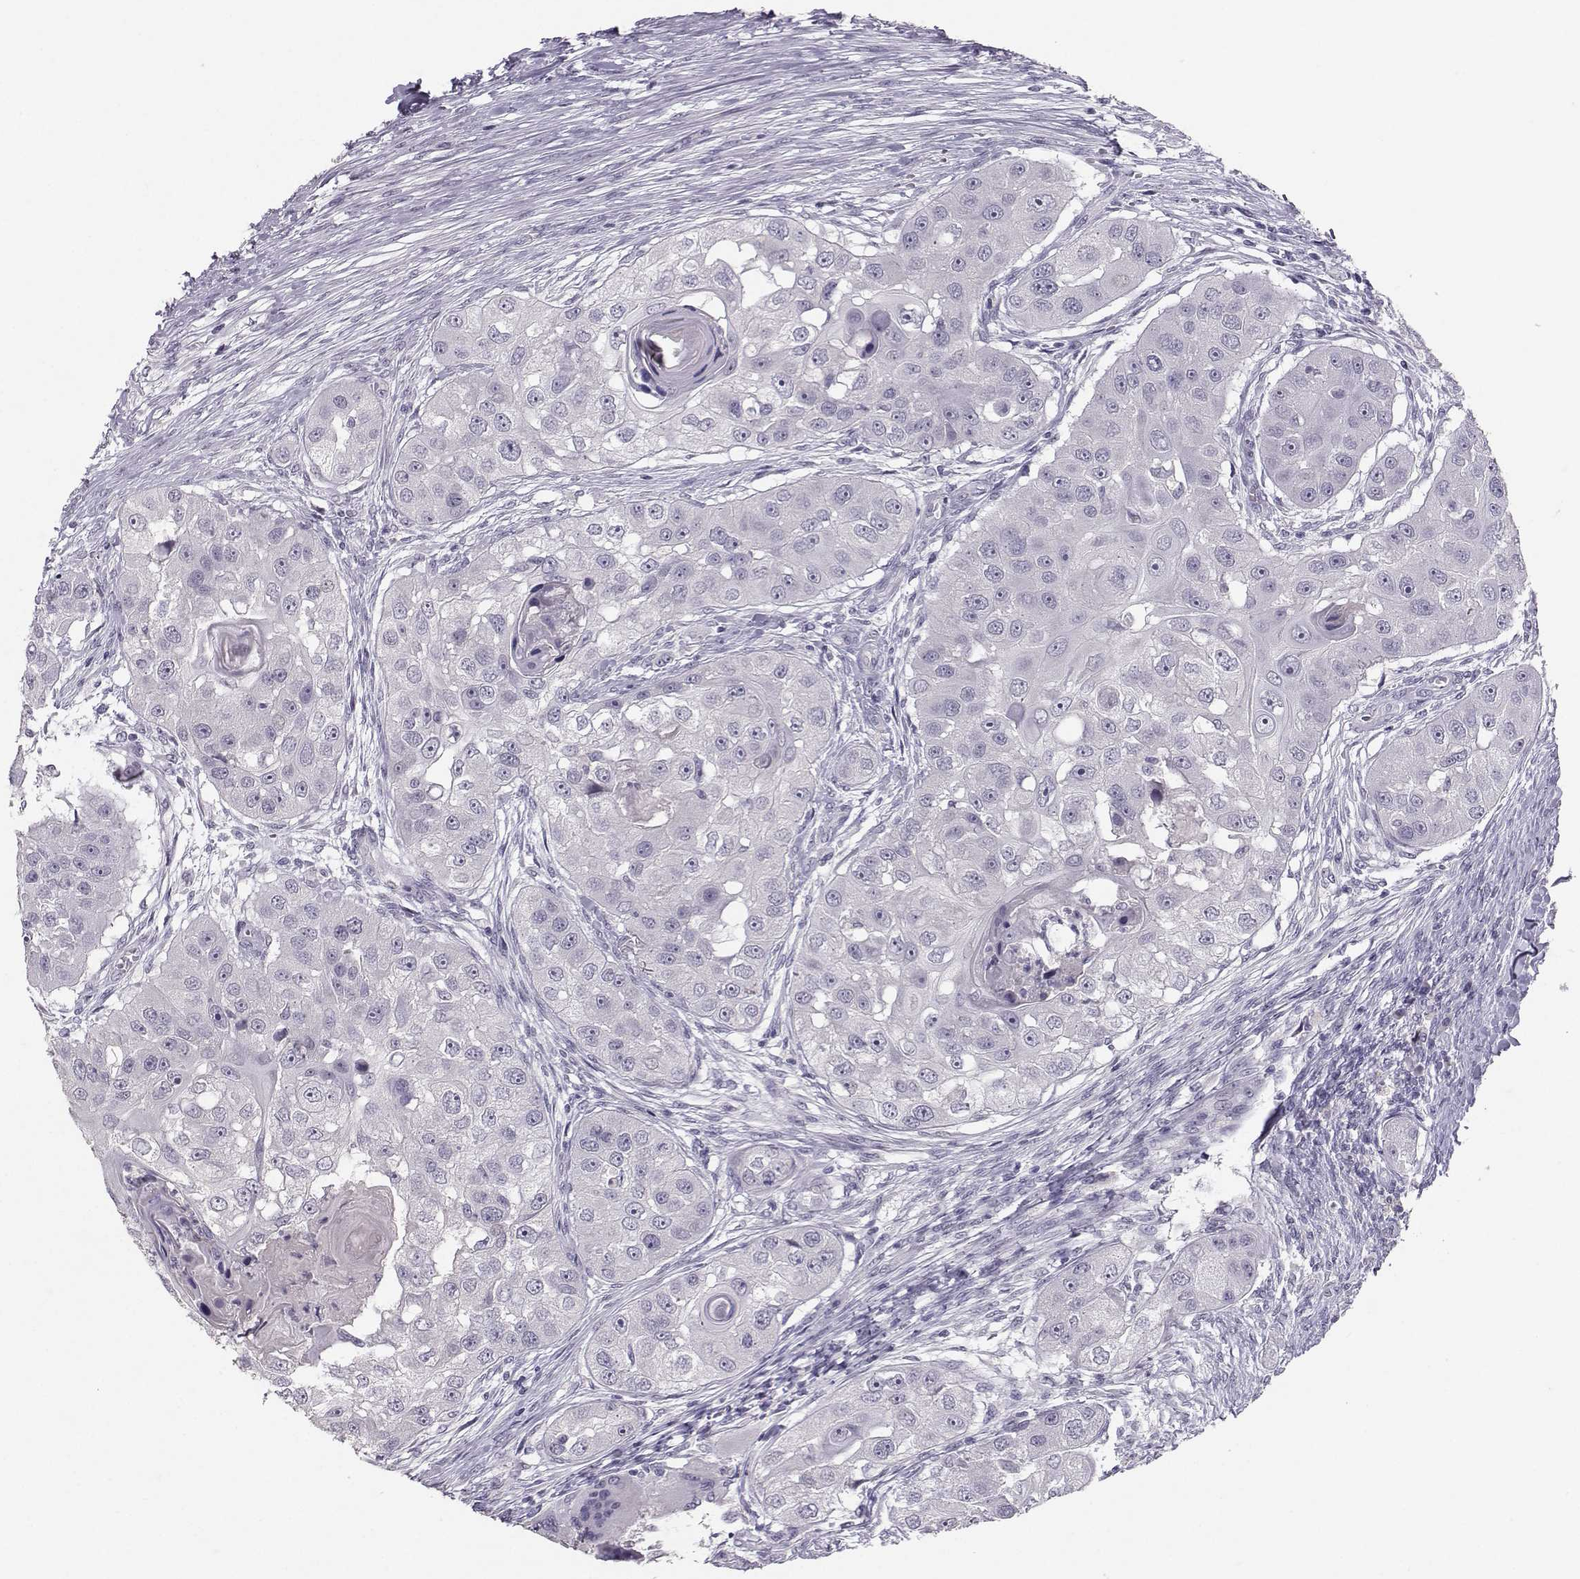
{"staining": {"intensity": "negative", "quantity": "none", "location": "none"}, "tissue": "head and neck cancer", "cell_type": "Tumor cells", "image_type": "cancer", "snomed": [{"axis": "morphology", "description": "Squamous cell carcinoma, NOS"}, {"axis": "topography", "description": "Head-Neck"}], "caption": "A photomicrograph of head and neck cancer stained for a protein reveals no brown staining in tumor cells. (Brightfield microscopy of DAB immunohistochemistry at high magnification).", "gene": "PKP2", "patient": {"sex": "male", "age": 51}}